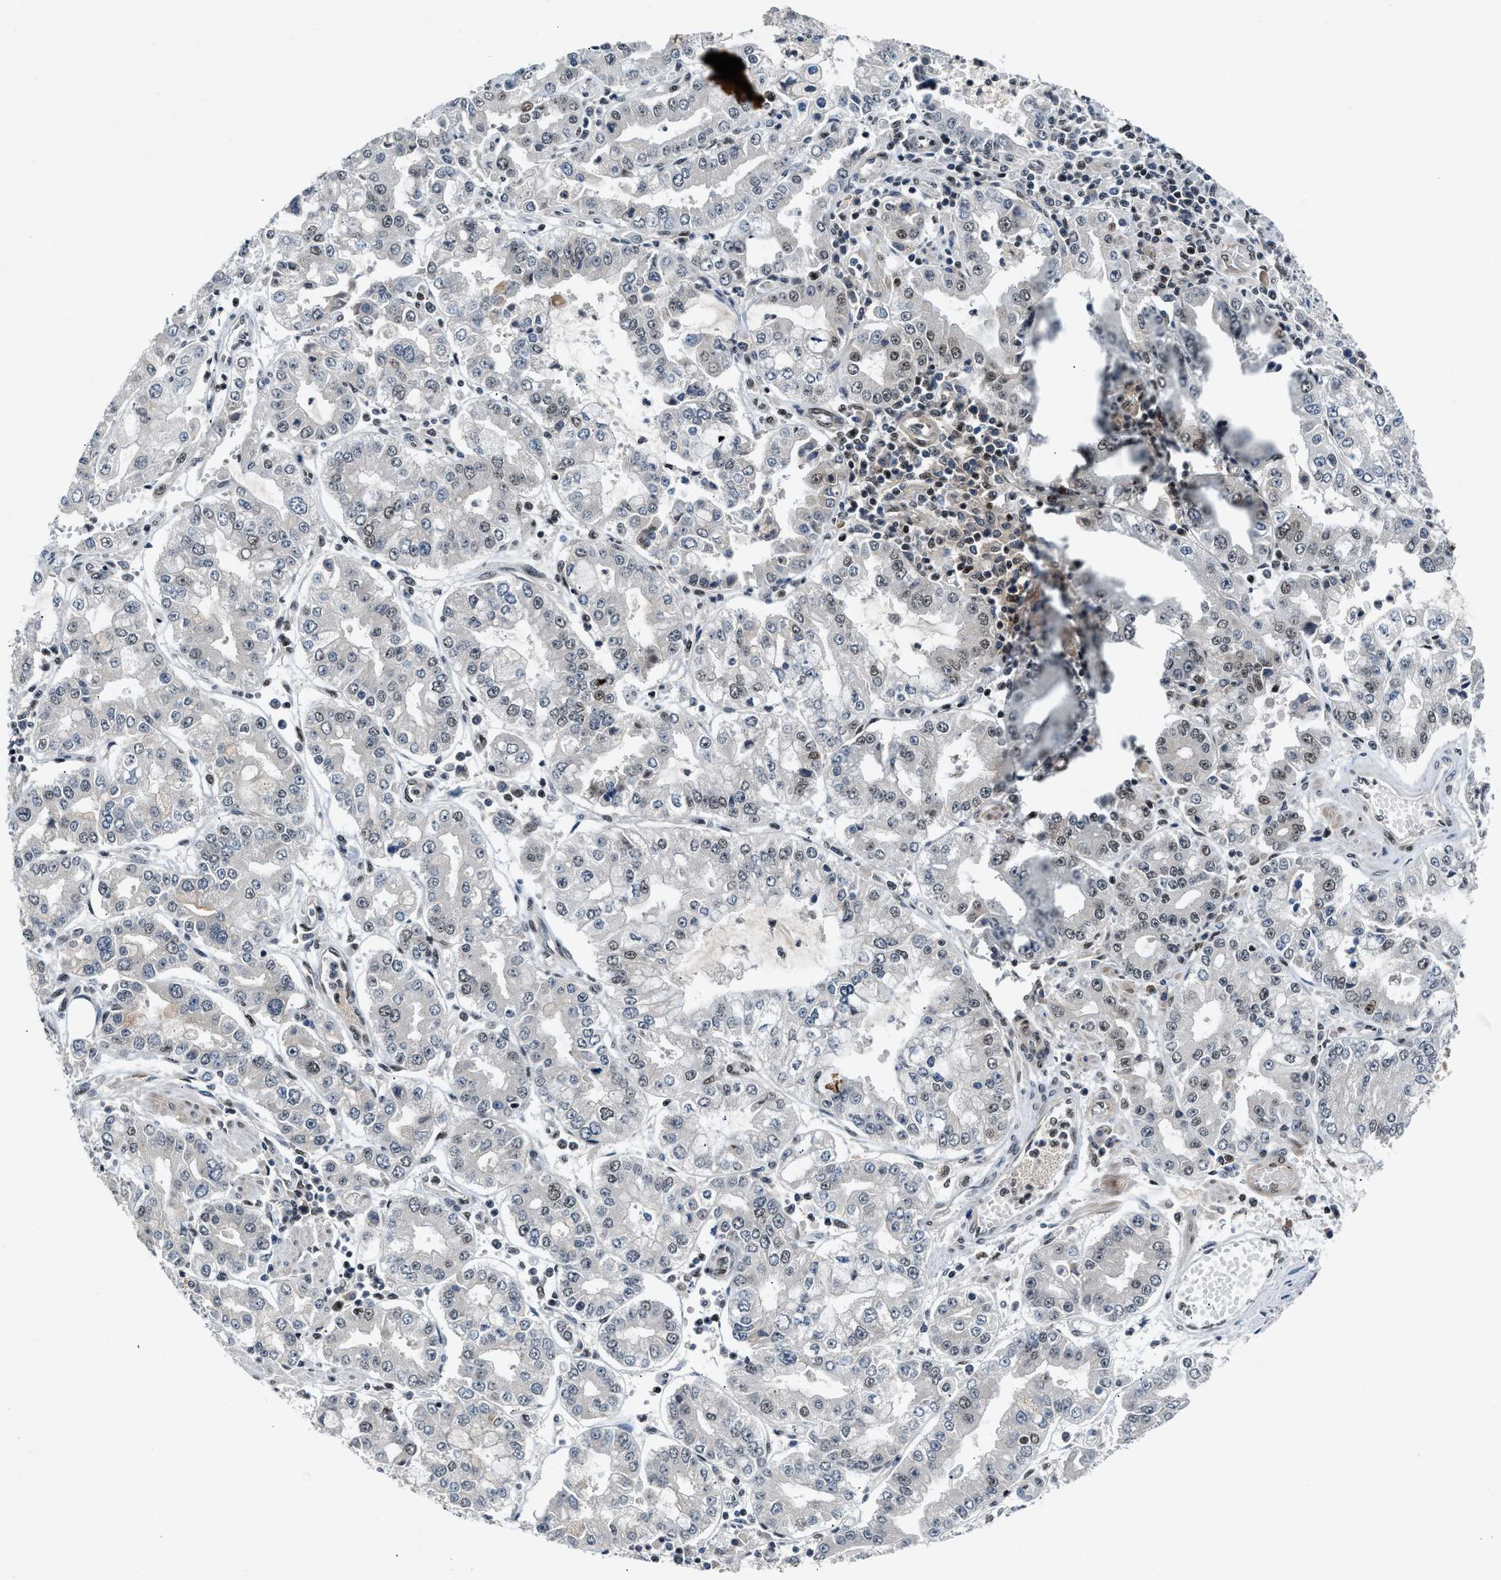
{"staining": {"intensity": "moderate", "quantity": "<25%", "location": "nuclear"}, "tissue": "stomach cancer", "cell_type": "Tumor cells", "image_type": "cancer", "snomed": [{"axis": "morphology", "description": "Adenocarcinoma, NOS"}, {"axis": "topography", "description": "Stomach"}], "caption": "Stomach adenocarcinoma tissue demonstrates moderate nuclear staining in approximately <25% of tumor cells", "gene": "NCOA1", "patient": {"sex": "male", "age": 76}}